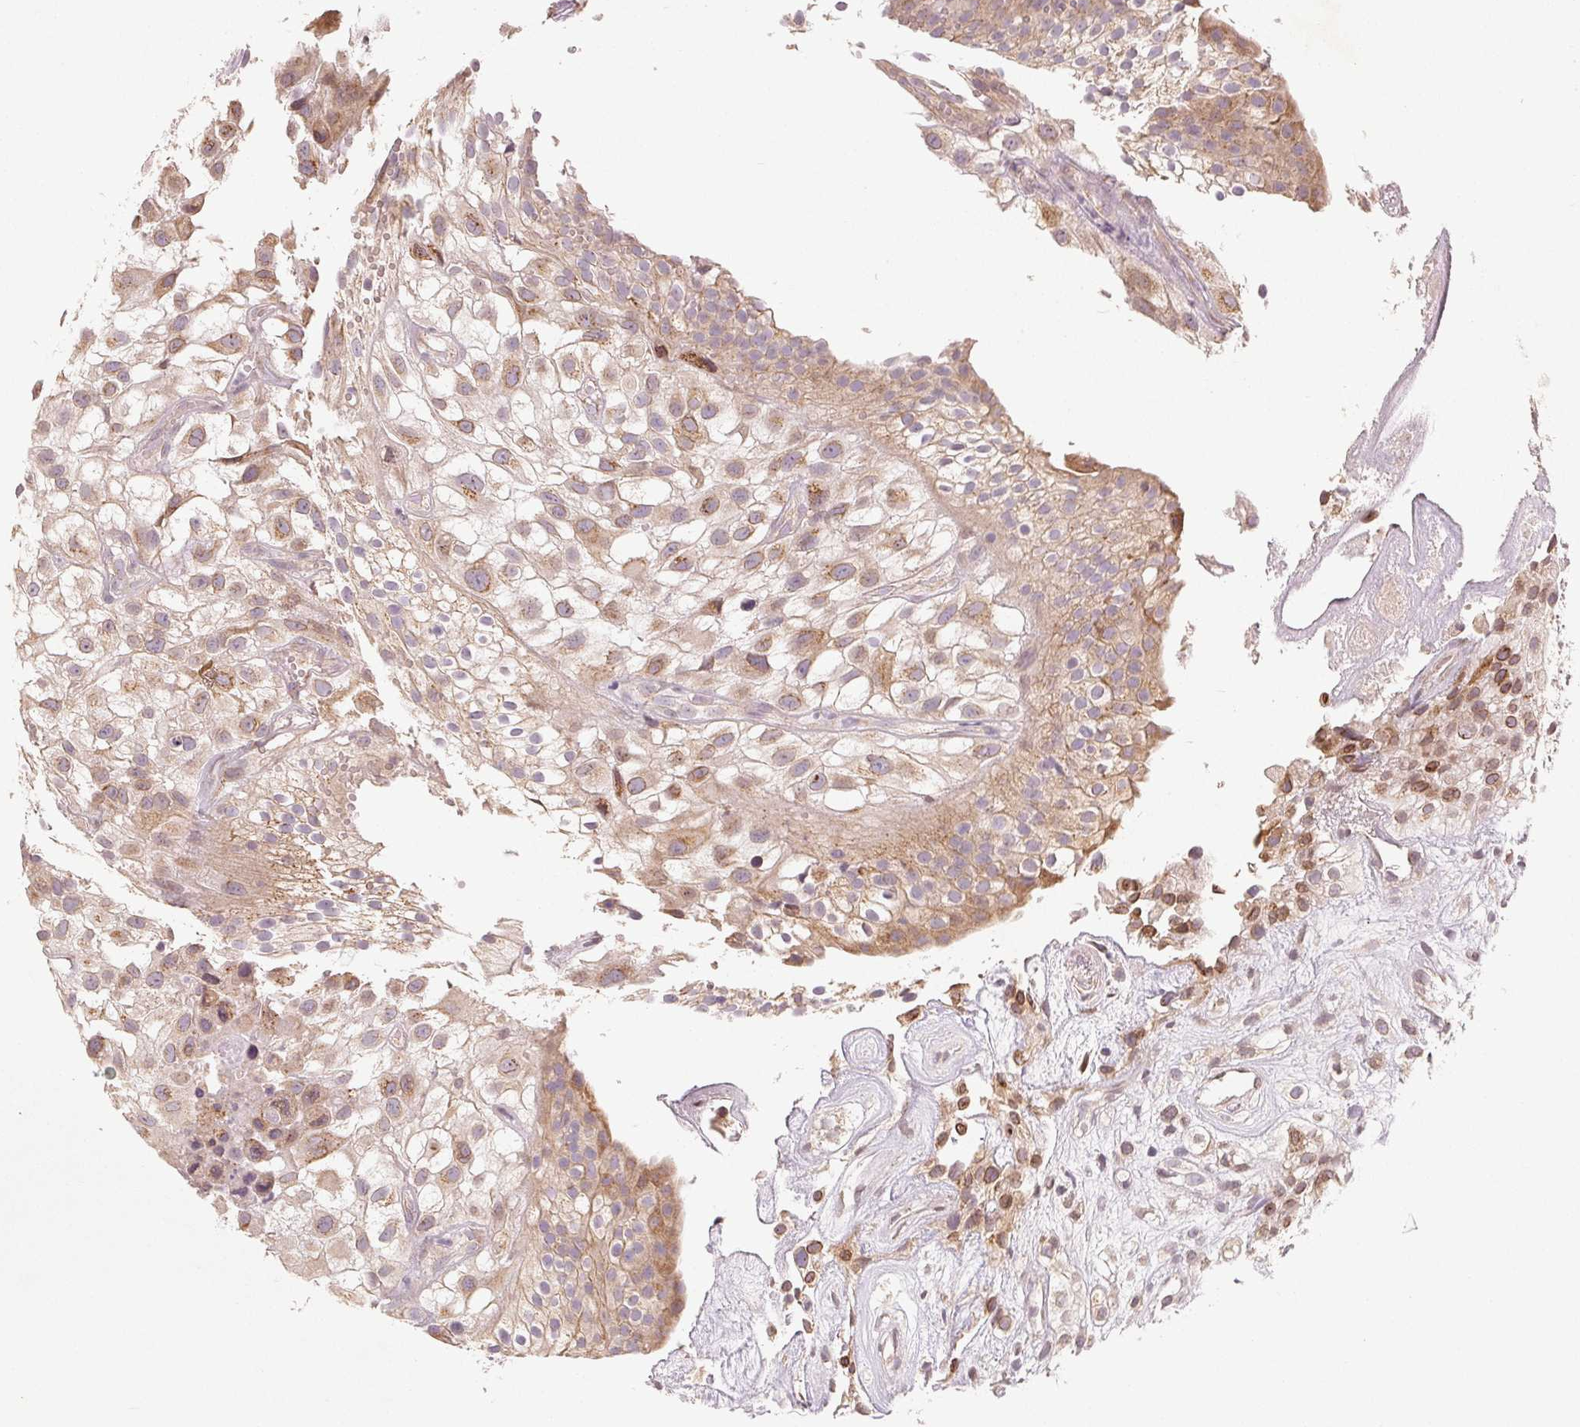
{"staining": {"intensity": "moderate", "quantity": "25%-75%", "location": "cytoplasmic/membranous"}, "tissue": "urothelial cancer", "cell_type": "Tumor cells", "image_type": "cancer", "snomed": [{"axis": "morphology", "description": "Urothelial carcinoma, High grade"}, {"axis": "topography", "description": "Urinary bladder"}], "caption": "Protein staining demonstrates moderate cytoplasmic/membranous staining in approximately 25%-75% of tumor cells in high-grade urothelial carcinoma.", "gene": "TMSB15B", "patient": {"sex": "male", "age": 56}}